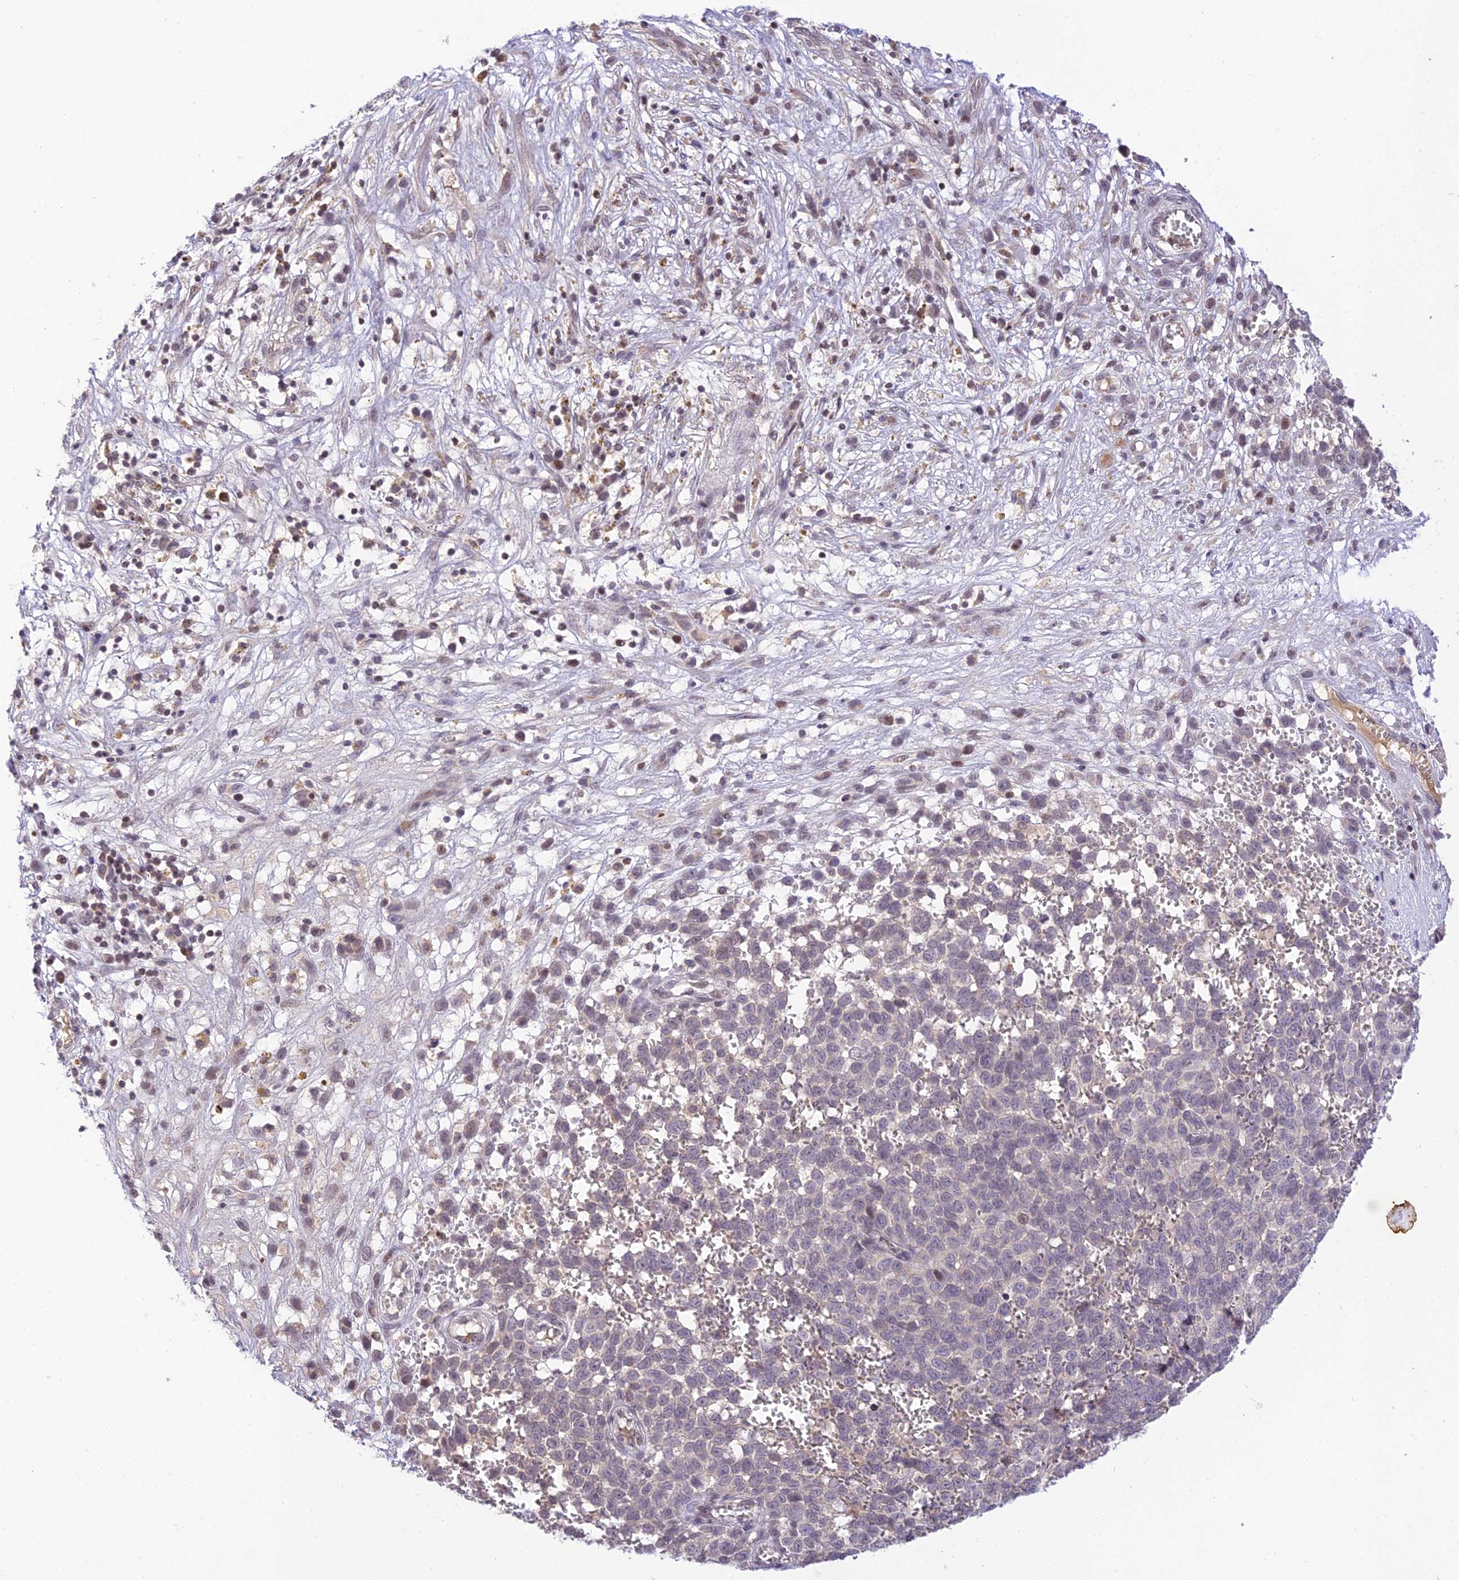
{"staining": {"intensity": "negative", "quantity": "none", "location": "none"}, "tissue": "melanoma", "cell_type": "Tumor cells", "image_type": "cancer", "snomed": [{"axis": "morphology", "description": "Malignant melanoma, NOS"}, {"axis": "topography", "description": "Nose, NOS"}], "caption": "The IHC histopathology image has no significant expression in tumor cells of melanoma tissue.", "gene": "TEKT1", "patient": {"sex": "female", "age": 48}}